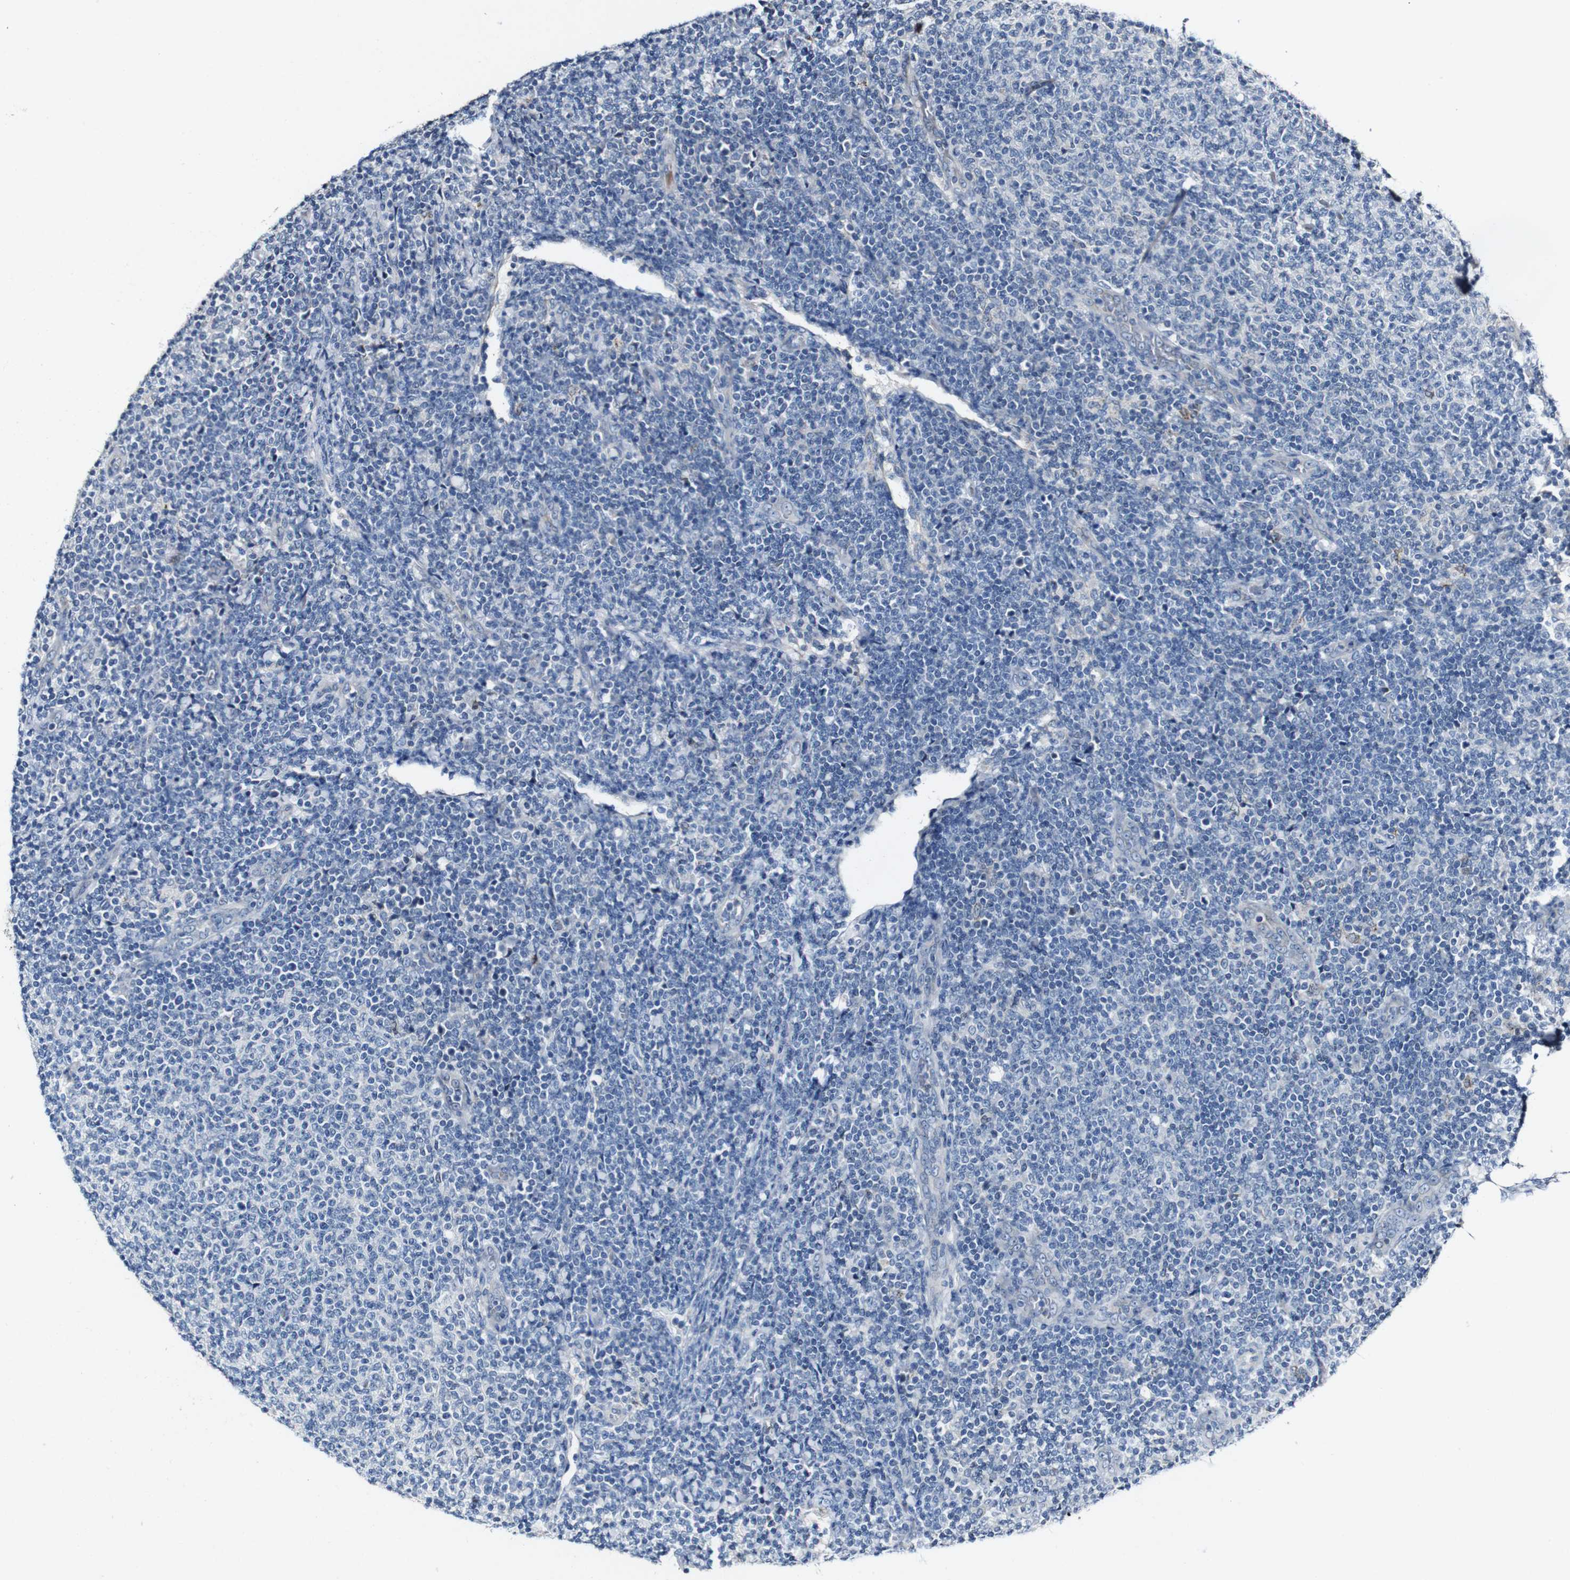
{"staining": {"intensity": "negative", "quantity": "none", "location": "none"}, "tissue": "lymphoma", "cell_type": "Tumor cells", "image_type": "cancer", "snomed": [{"axis": "morphology", "description": "Malignant lymphoma, non-Hodgkin's type, Low grade"}, {"axis": "topography", "description": "Lymph node"}], "caption": "Immunohistochemistry histopathology image of neoplastic tissue: human low-grade malignant lymphoma, non-Hodgkin's type stained with DAB displays no significant protein staining in tumor cells.", "gene": "GRAMD1A", "patient": {"sex": "male", "age": 66}}